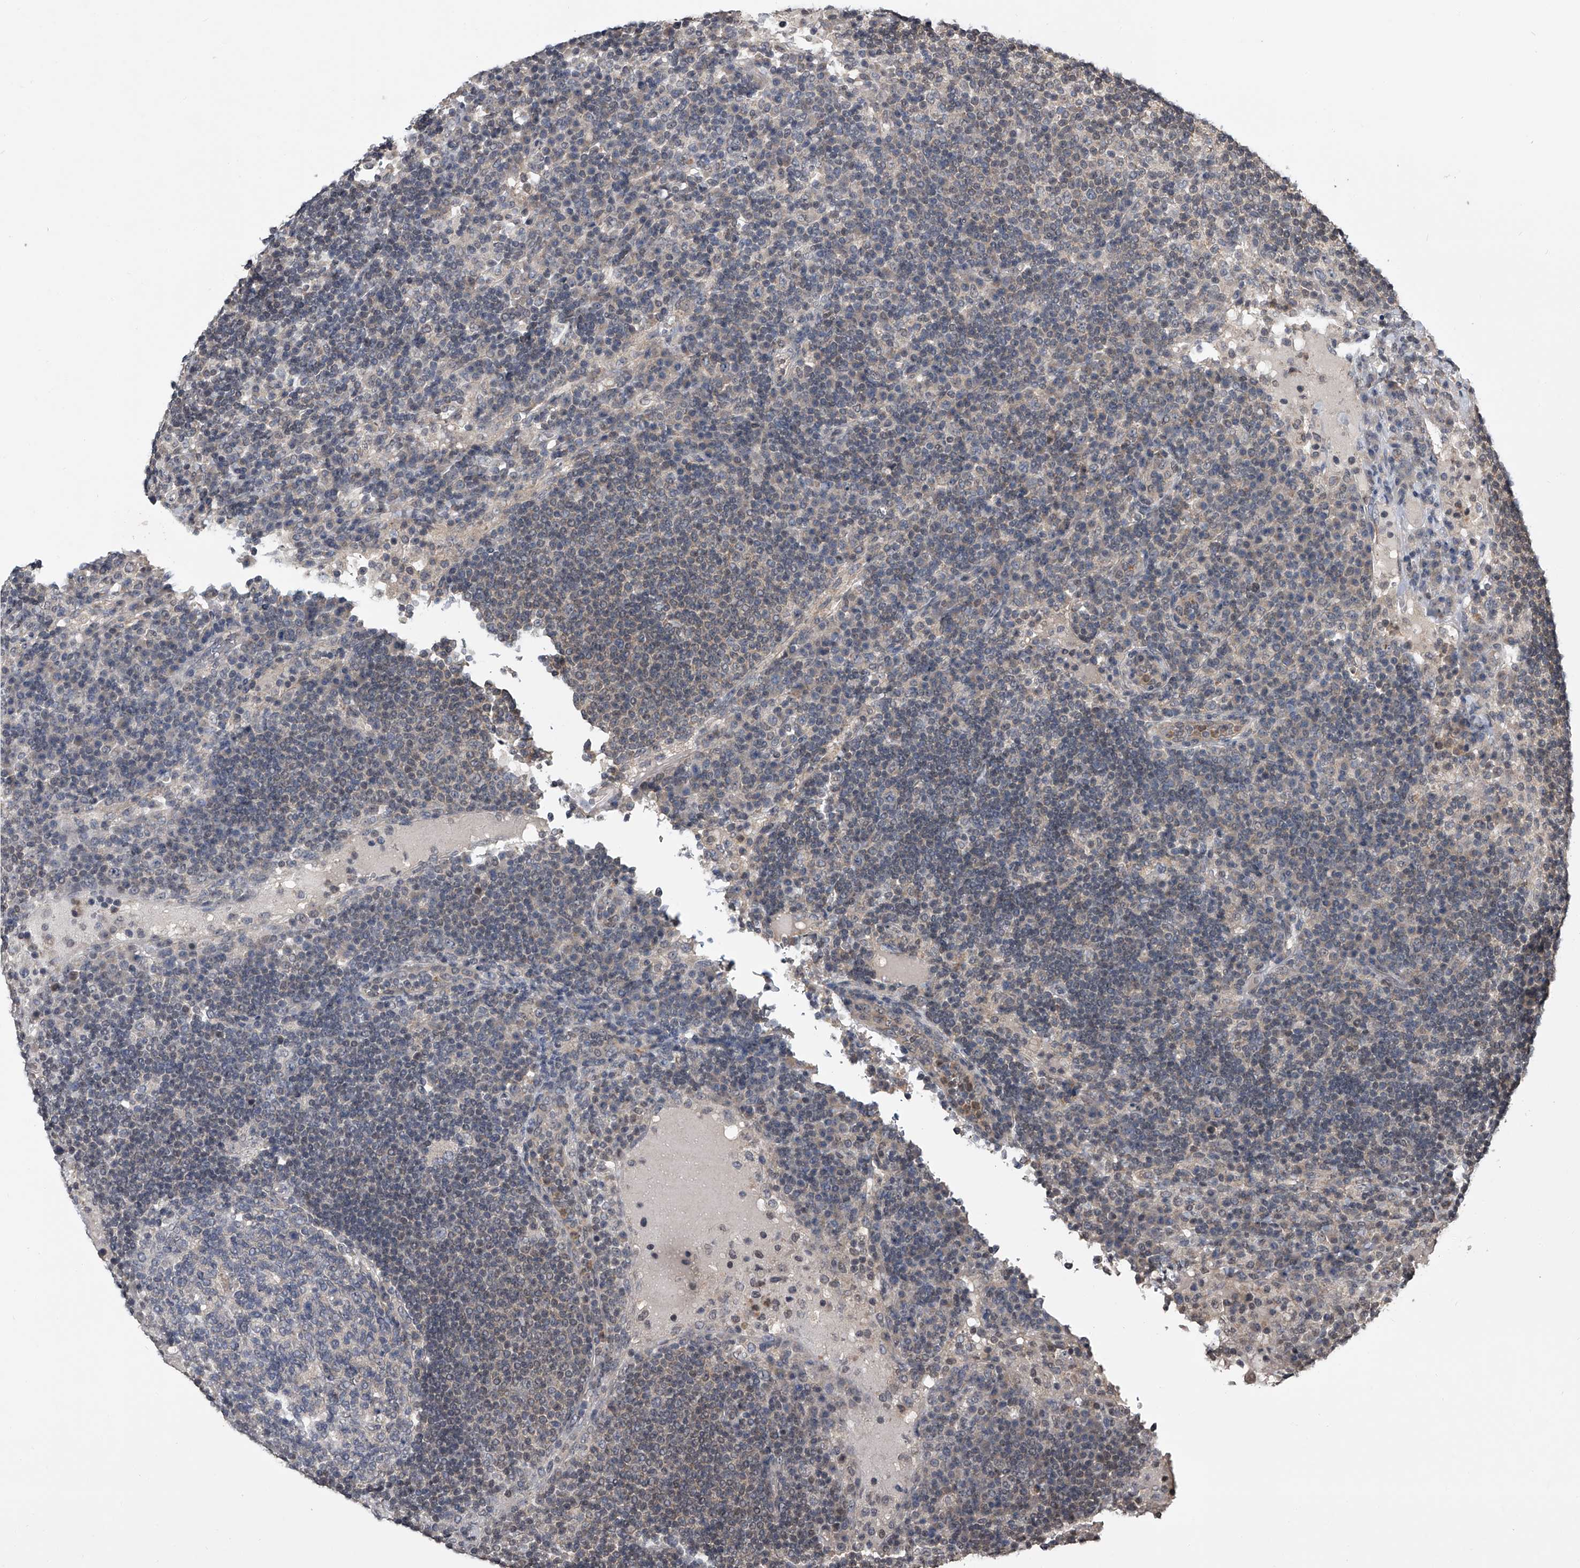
{"staining": {"intensity": "negative", "quantity": "none", "location": "none"}, "tissue": "lymph node", "cell_type": "Germinal center cells", "image_type": "normal", "snomed": [{"axis": "morphology", "description": "Normal tissue, NOS"}, {"axis": "topography", "description": "Lymph node"}], "caption": "An image of lymph node stained for a protein demonstrates no brown staining in germinal center cells. Nuclei are stained in blue.", "gene": "TSNAX", "patient": {"sex": "female", "age": 53}}